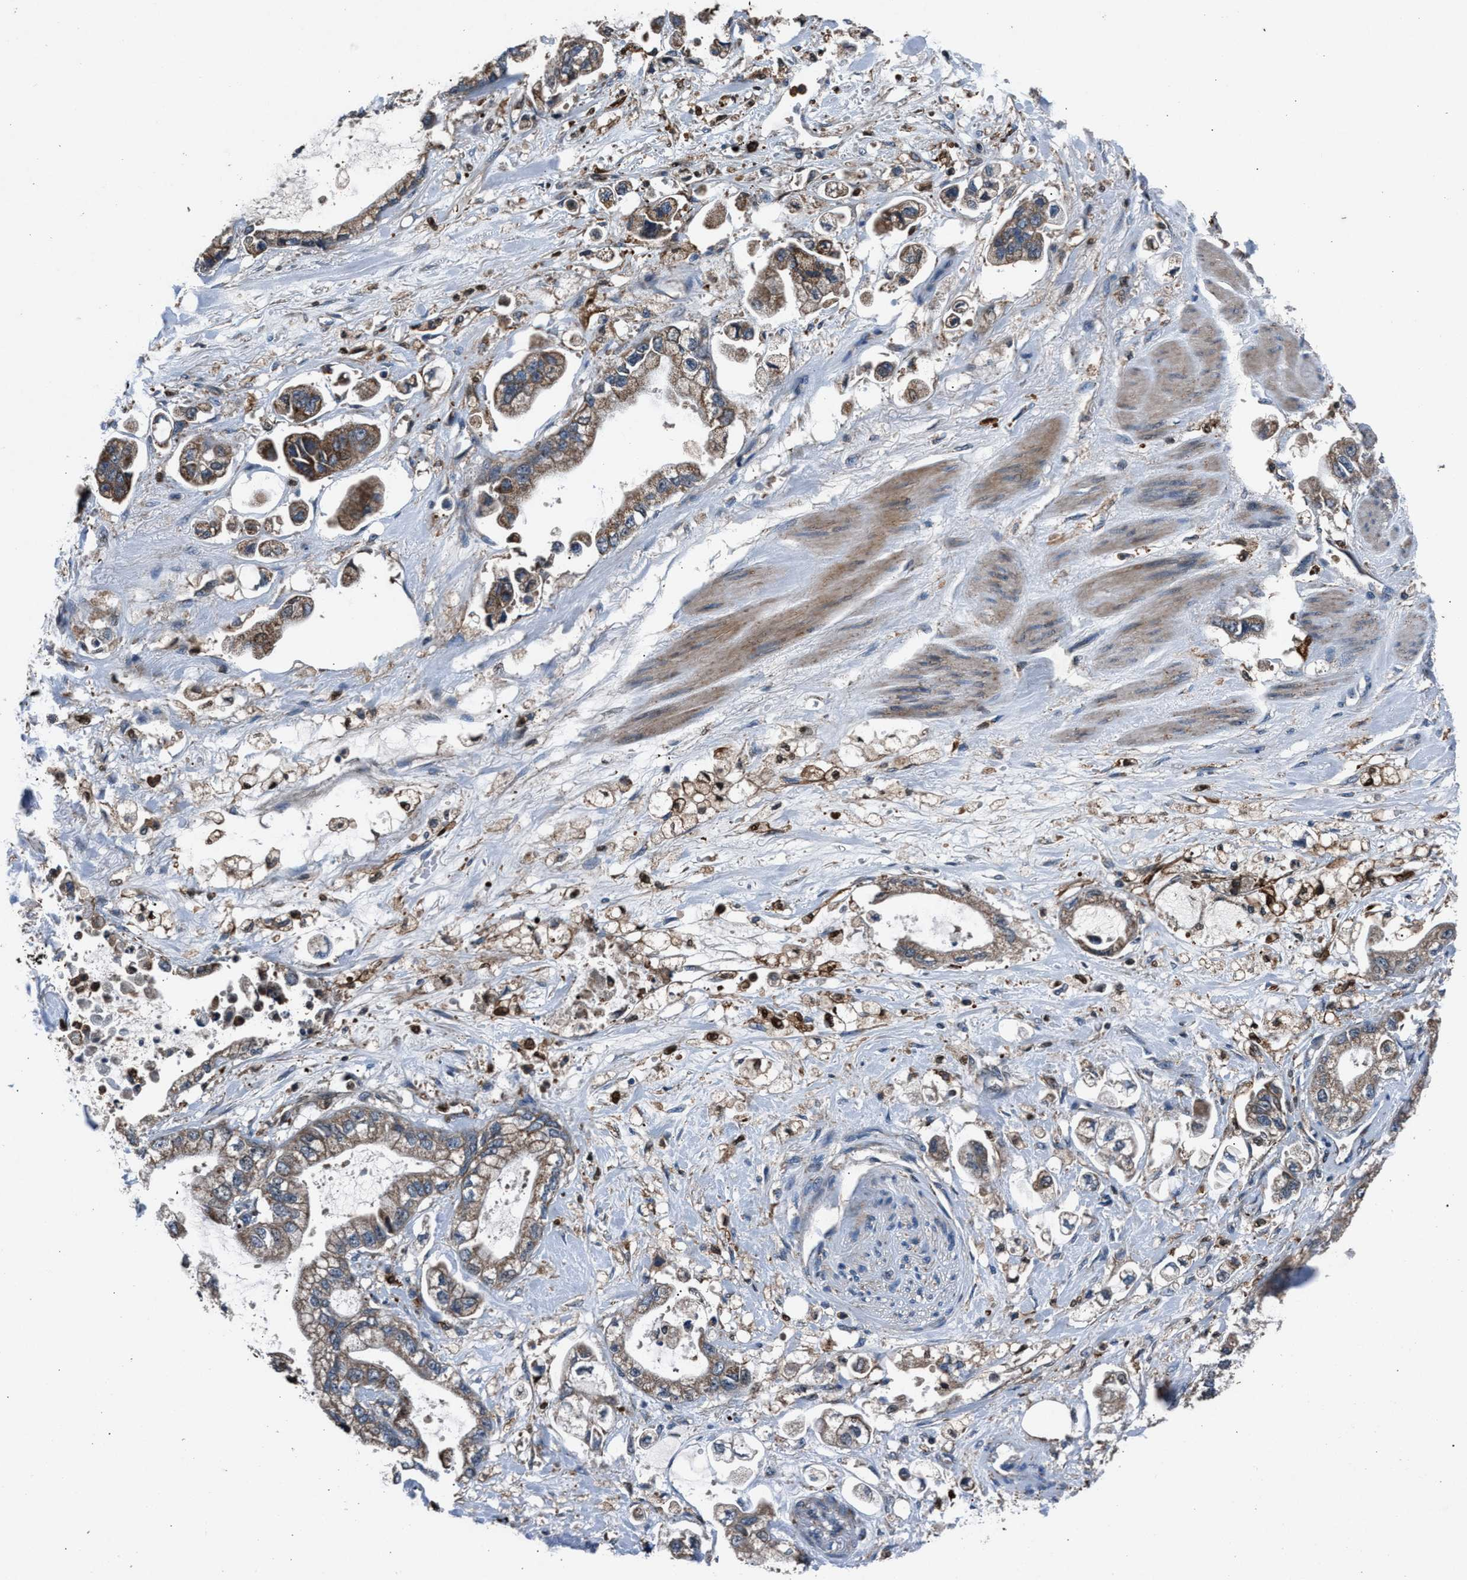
{"staining": {"intensity": "weak", "quantity": "<25%", "location": "cytoplasmic/membranous"}, "tissue": "stomach cancer", "cell_type": "Tumor cells", "image_type": "cancer", "snomed": [{"axis": "morphology", "description": "Normal tissue, NOS"}, {"axis": "morphology", "description": "Adenocarcinoma, NOS"}, {"axis": "topography", "description": "Stomach"}], "caption": "Stomach cancer (adenocarcinoma) stained for a protein using IHC exhibits no expression tumor cells.", "gene": "FAM221A", "patient": {"sex": "male", "age": 62}}